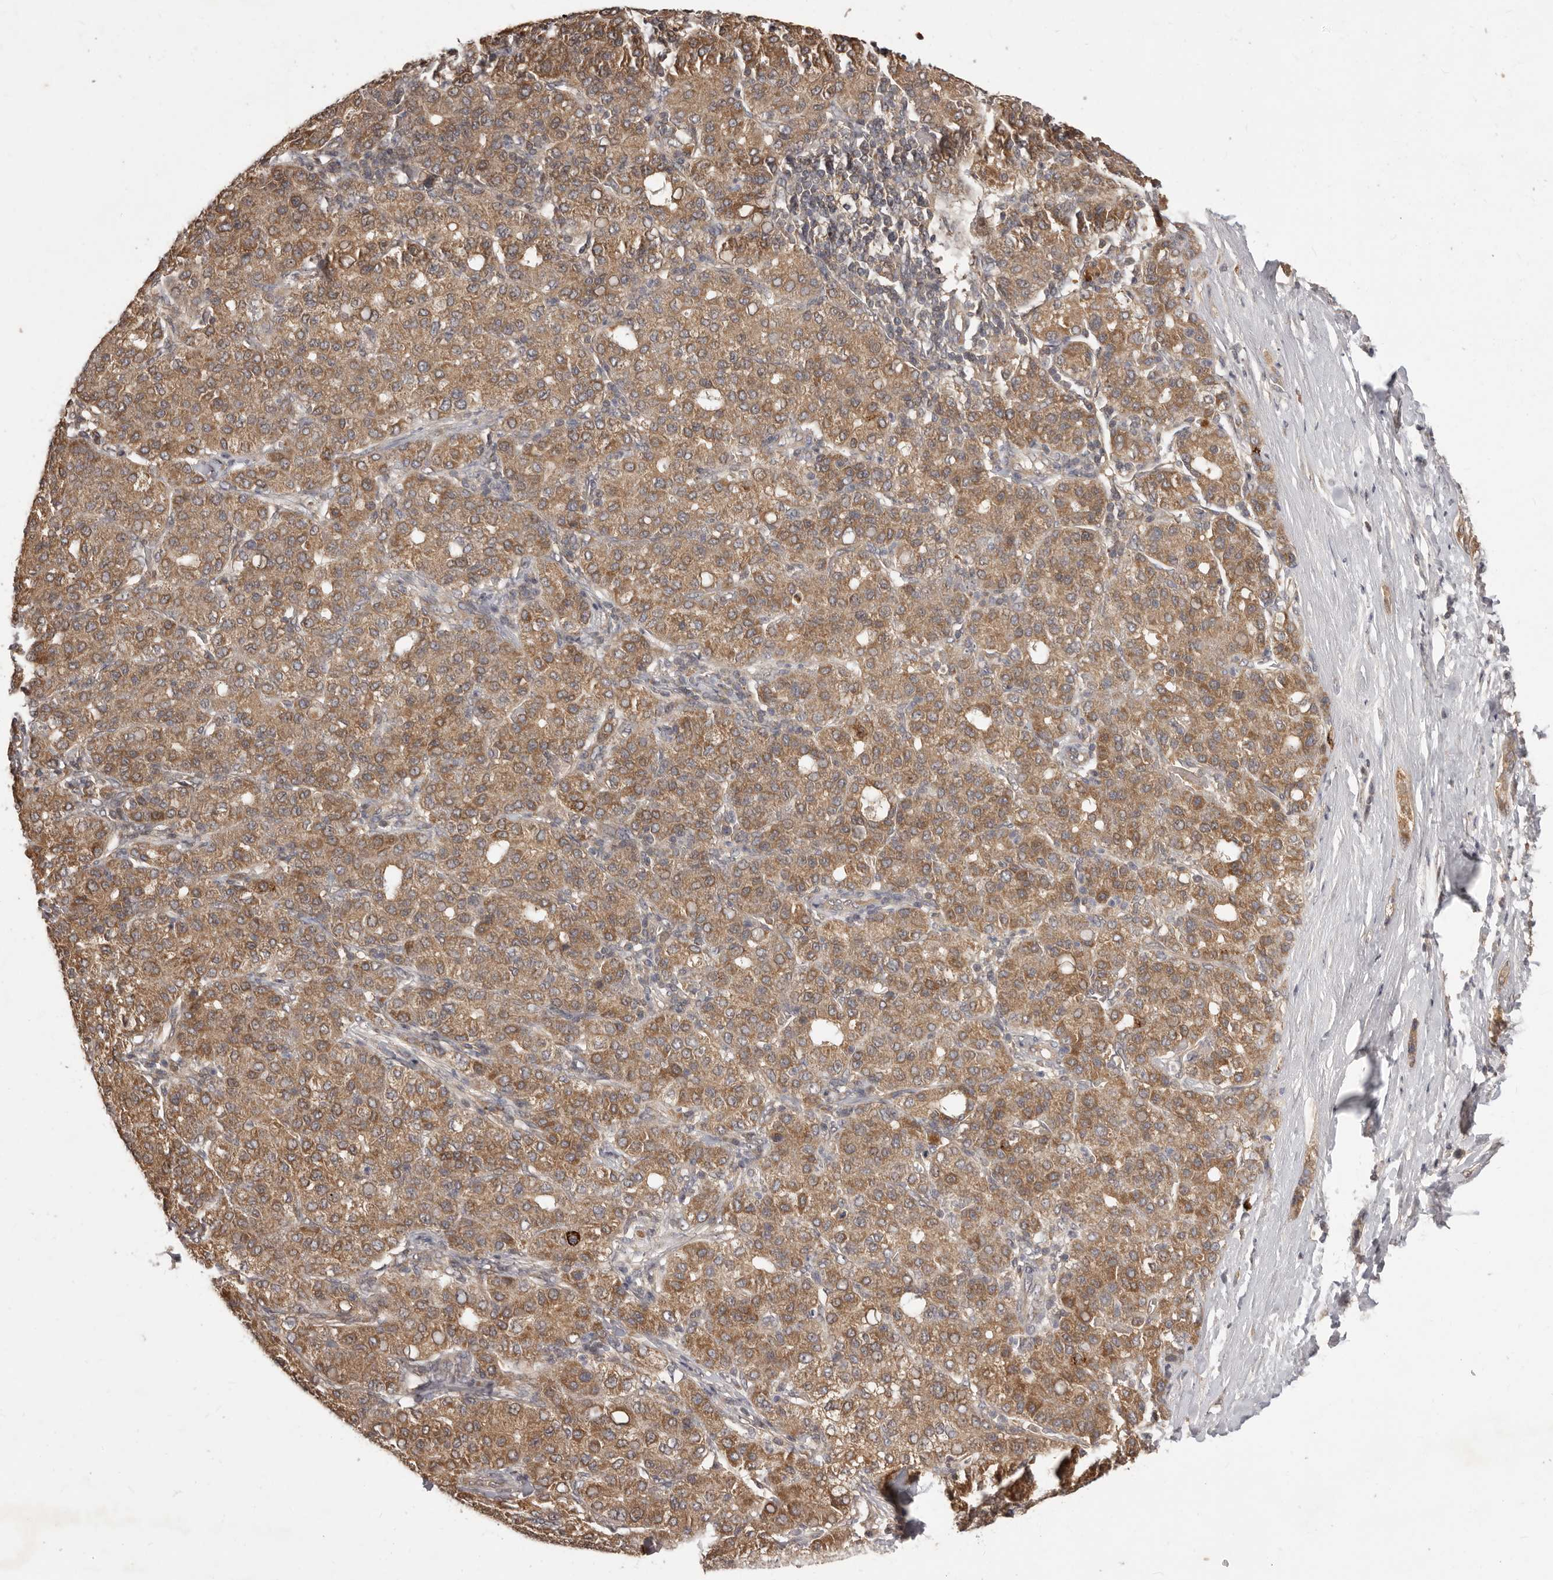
{"staining": {"intensity": "moderate", "quantity": ">75%", "location": "cytoplasmic/membranous"}, "tissue": "liver cancer", "cell_type": "Tumor cells", "image_type": "cancer", "snomed": [{"axis": "morphology", "description": "Carcinoma, Hepatocellular, NOS"}, {"axis": "topography", "description": "Liver"}], "caption": "A brown stain labels moderate cytoplasmic/membranous positivity of a protein in human hepatocellular carcinoma (liver) tumor cells.", "gene": "MTO1", "patient": {"sex": "male", "age": 65}}